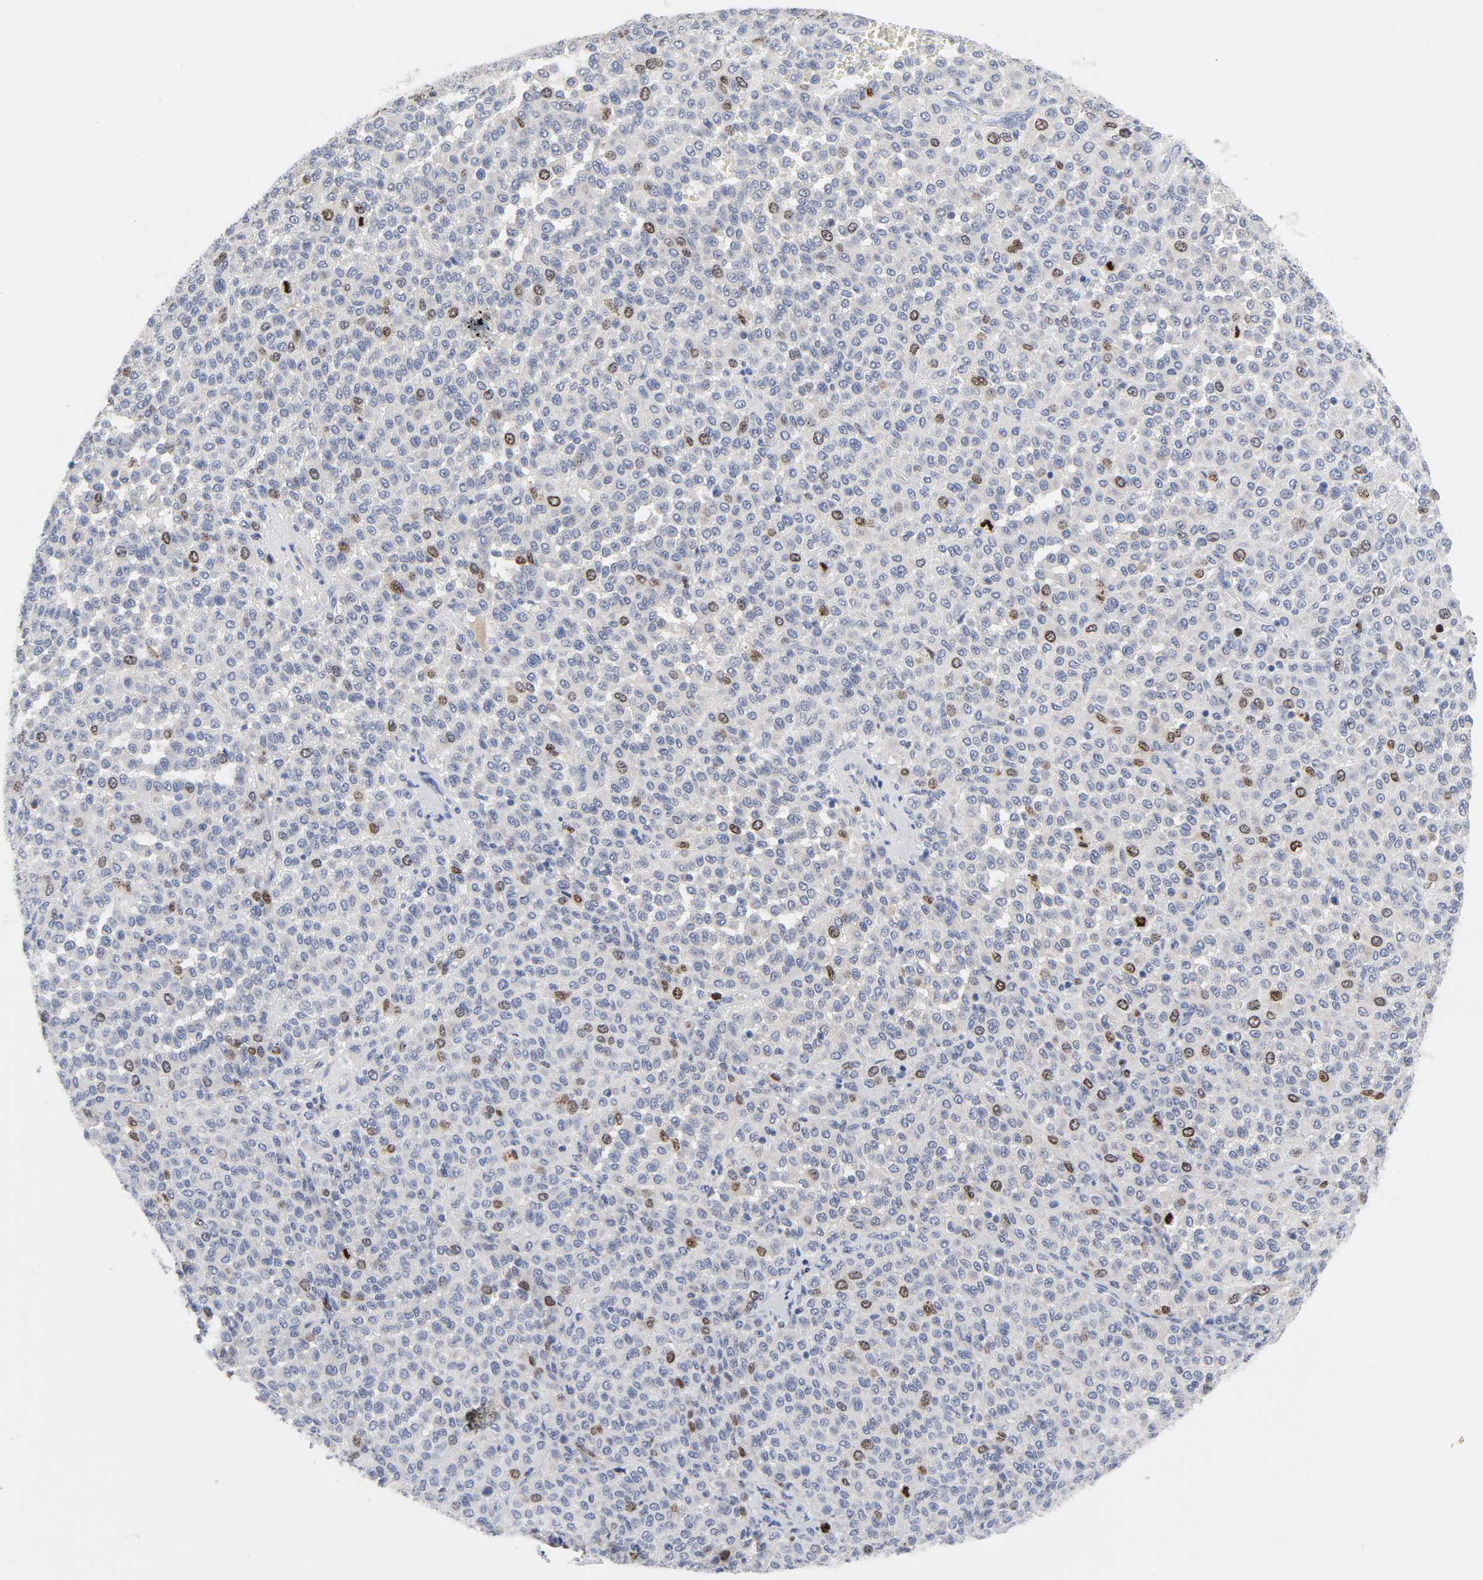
{"staining": {"intensity": "moderate", "quantity": "<25%", "location": "nuclear"}, "tissue": "melanoma", "cell_type": "Tumor cells", "image_type": "cancer", "snomed": [{"axis": "morphology", "description": "Malignant melanoma, Metastatic site"}, {"axis": "topography", "description": "Pancreas"}], "caption": "About <25% of tumor cells in melanoma reveal moderate nuclear protein expression as visualized by brown immunohistochemical staining.", "gene": "BIRC5", "patient": {"sex": "female", "age": 30}}